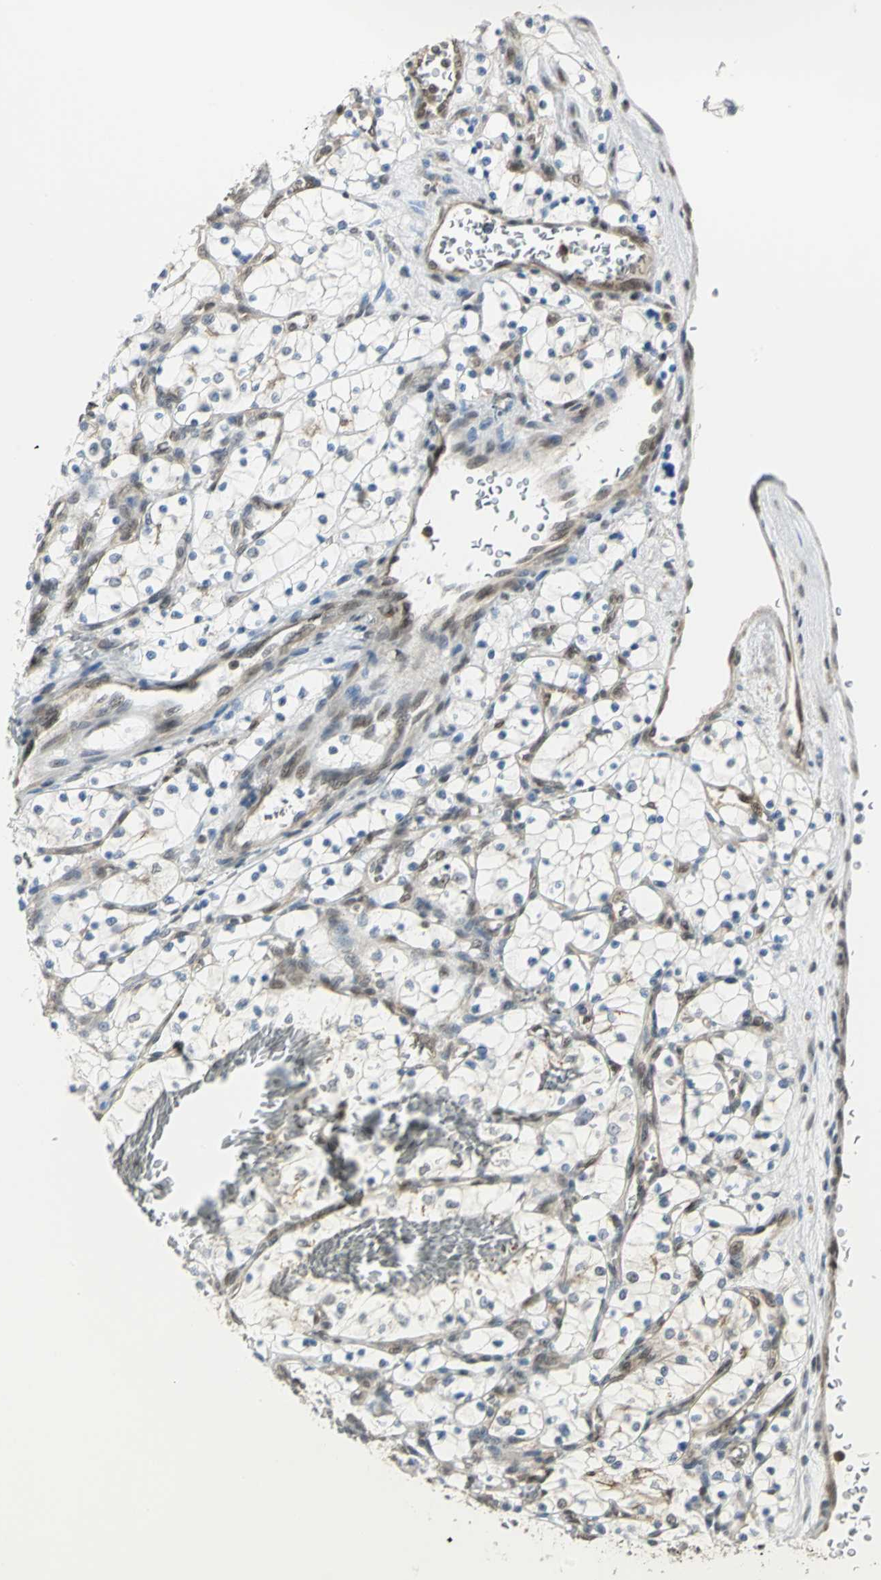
{"staining": {"intensity": "negative", "quantity": "none", "location": "none"}, "tissue": "renal cancer", "cell_type": "Tumor cells", "image_type": "cancer", "snomed": [{"axis": "morphology", "description": "Adenocarcinoma, NOS"}, {"axis": "topography", "description": "Kidney"}], "caption": "IHC image of renal cancer (adenocarcinoma) stained for a protein (brown), which demonstrates no staining in tumor cells.", "gene": "DDX5", "patient": {"sex": "female", "age": 69}}